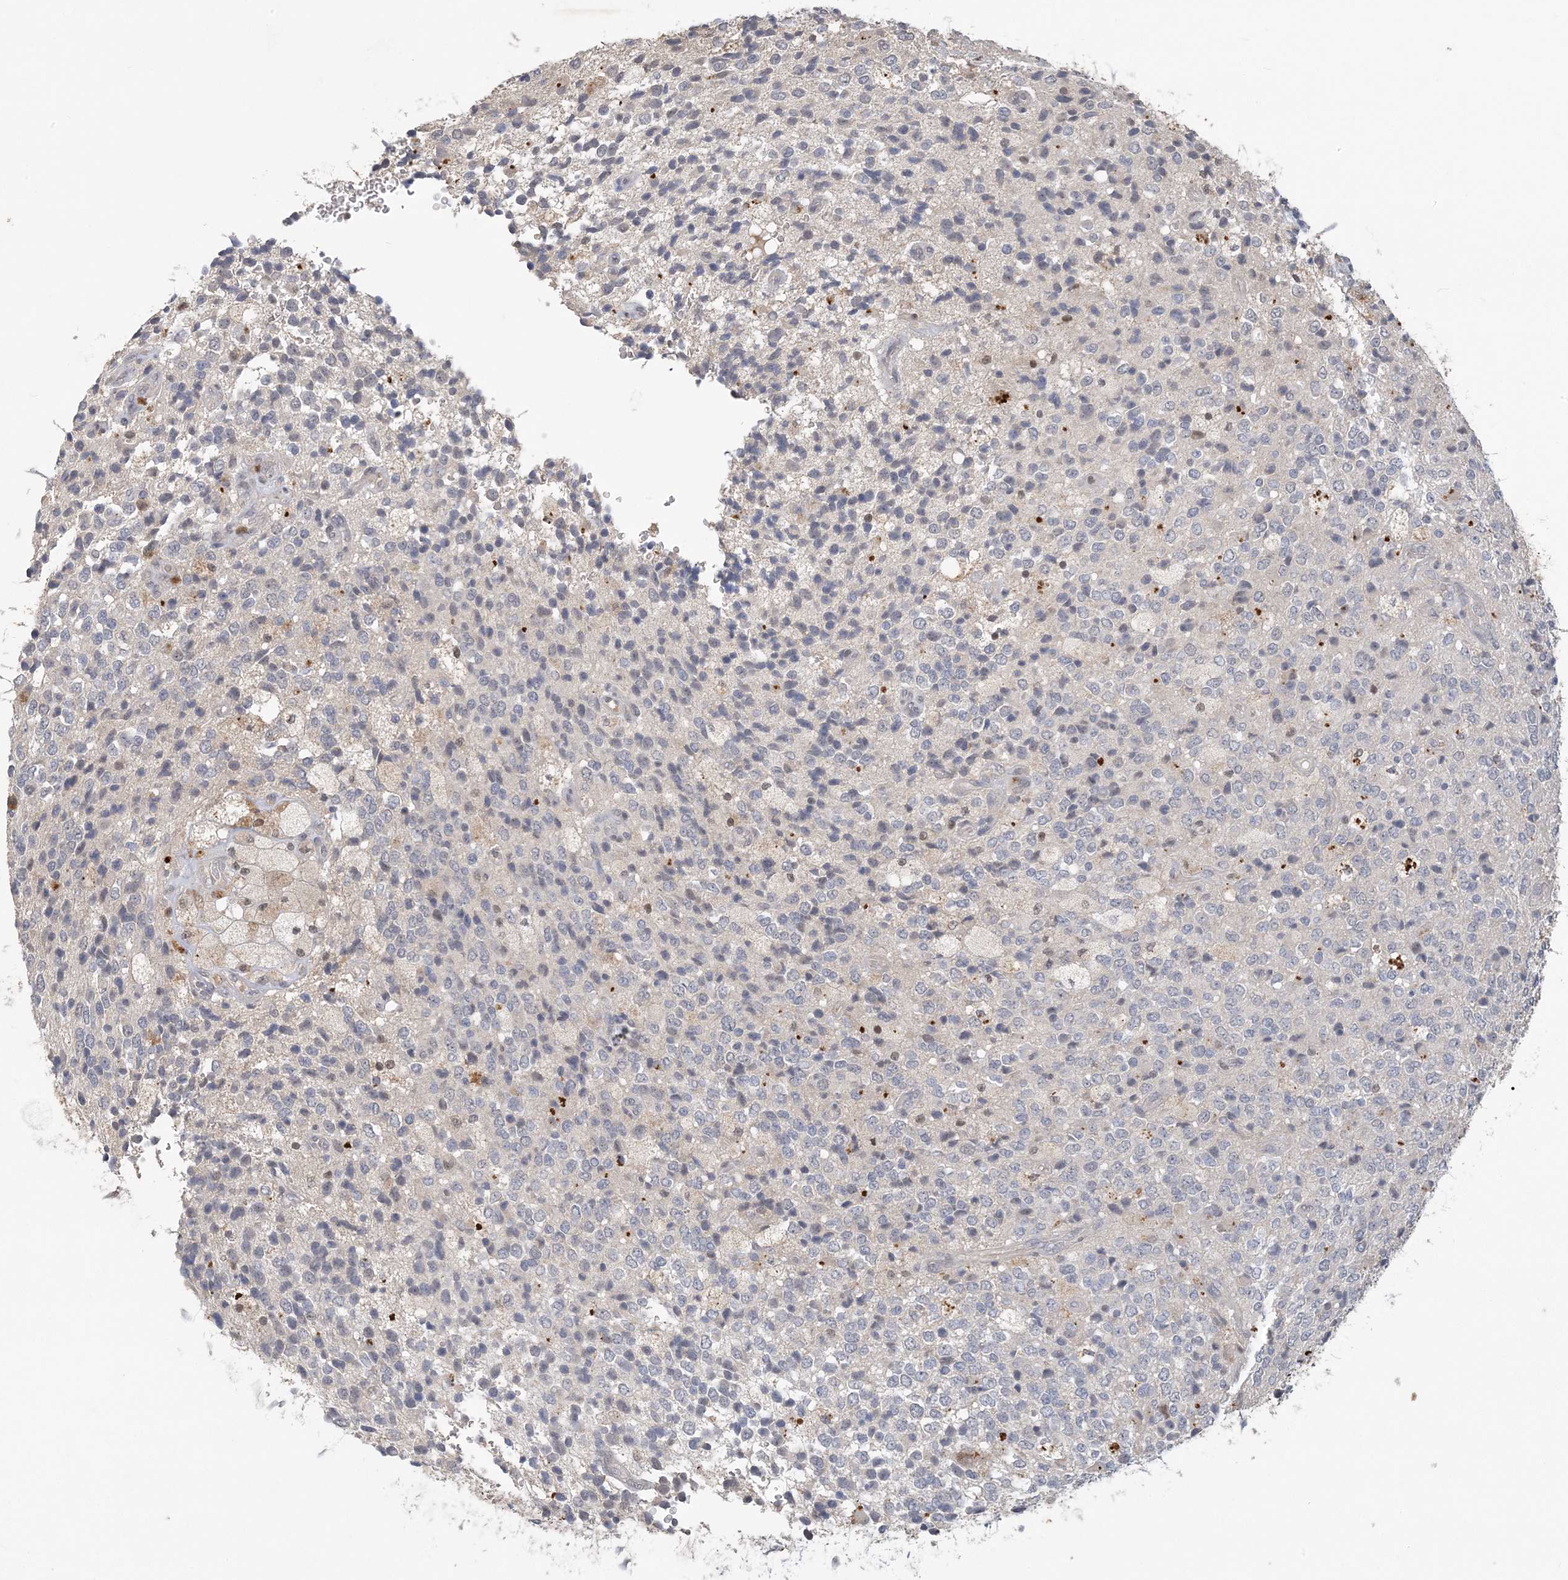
{"staining": {"intensity": "negative", "quantity": "none", "location": "none"}, "tissue": "glioma", "cell_type": "Tumor cells", "image_type": "cancer", "snomed": [{"axis": "morphology", "description": "Glioma, malignant, High grade"}, {"axis": "topography", "description": "pancreas cauda"}], "caption": "A micrograph of human glioma is negative for staining in tumor cells. (Brightfield microscopy of DAB (3,3'-diaminobenzidine) IHC at high magnification).", "gene": "ZBTB7A", "patient": {"sex": "male", "age": 60}}